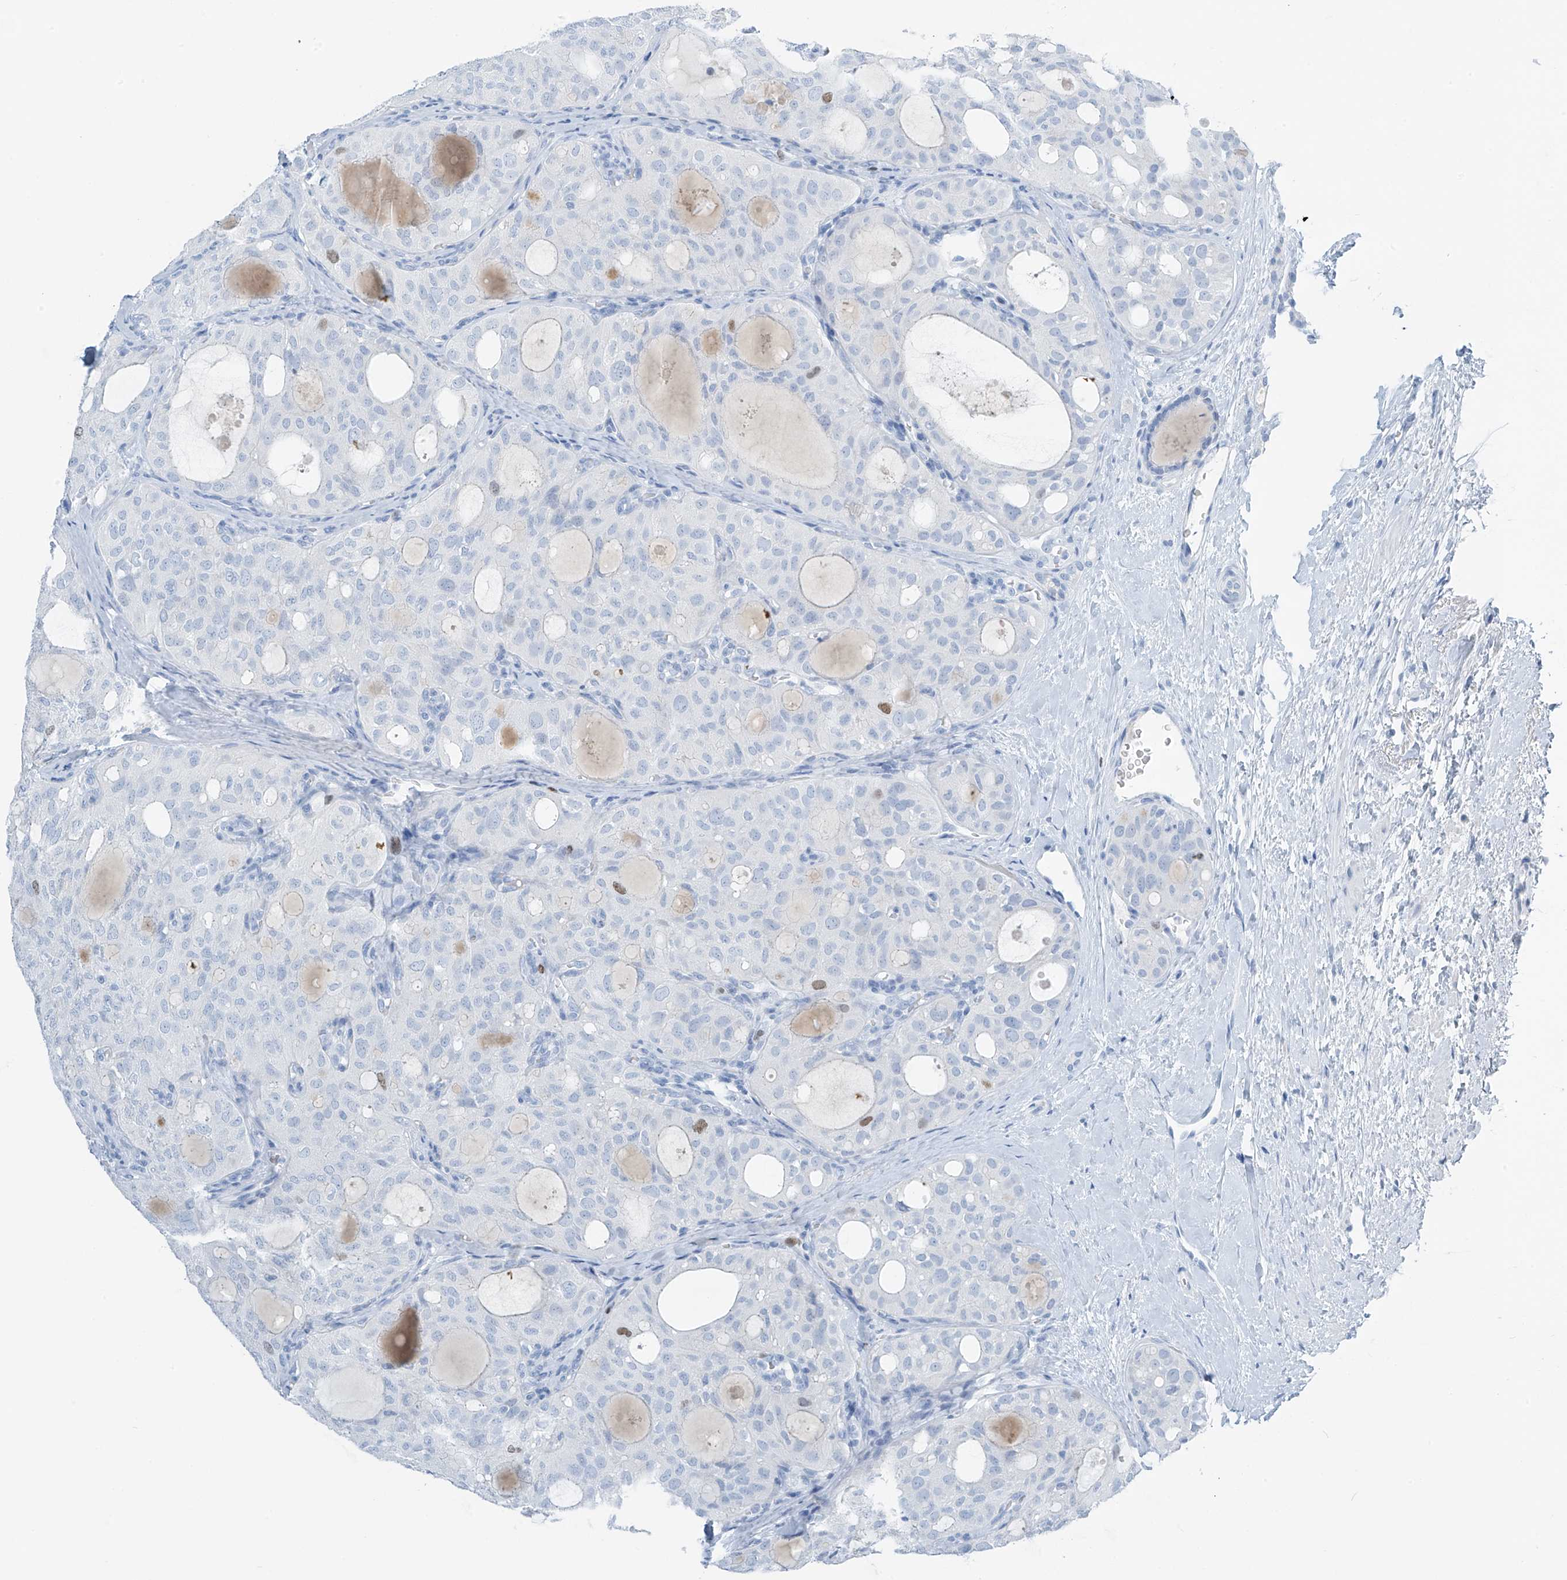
{"staining": {"intensity": "weak", "quantity": "<25%", "location": "nuclear"}, "tissue": "thyroid cancer", "cell_type": "Tumor cells", "image_type": "cancer", "snomed": [{"axis": "morphology", "description": "Follicular adenoma carcinoma, NOS"}, {"axis": "topography", "description": "Thyroid gland"}], "caption": "Immunohistochemical staining of thyroid cancer demonstrates no significant expression in tumor cells.", "gene": "SGO2", "patient": {"sex": "male", "age": 75}}